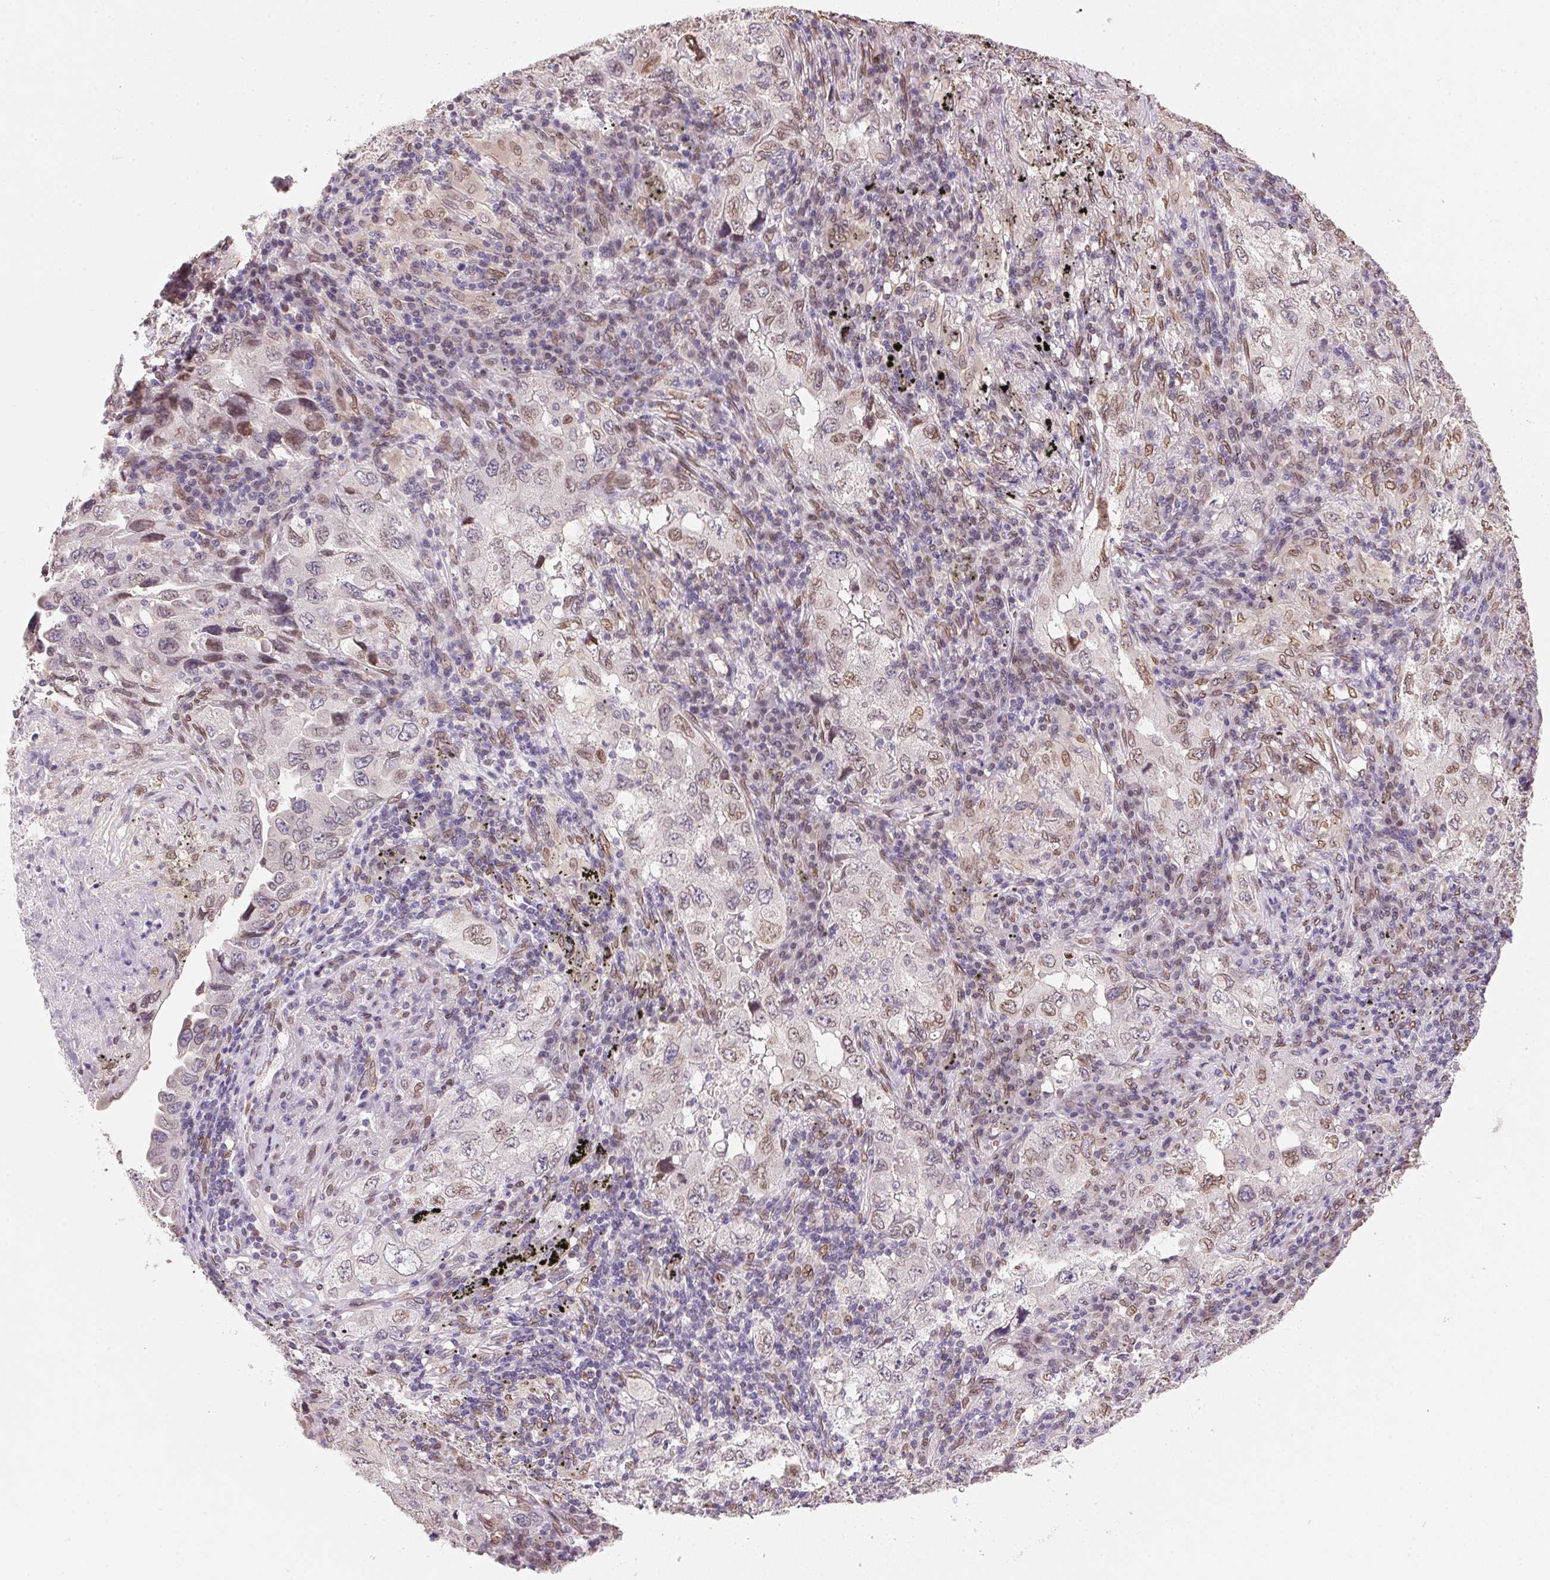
{"staining": {"intensity": "weak", "quantity": "25%-75%", "location": "cytoplasmic/membranous,nuclear"}, "tissue": "lung cancer", "cell_type": "Tumor cells", "image_type": "cancer", "snomed": [{"axis": "morphology", "description": "Adenocarcinoma, NOS"}, {"axis": "topography", "description": "Lung"}], "caption": "Immunohistochemical staining of human adenocarcinoma (lung) demonstrates low levels of weak cytoplasmic/membranous and nuclear staining in approximately 25%-75% of tumor cells.", "gene": "TMEM175", "patient": {"sex": "female", "age": 57}}